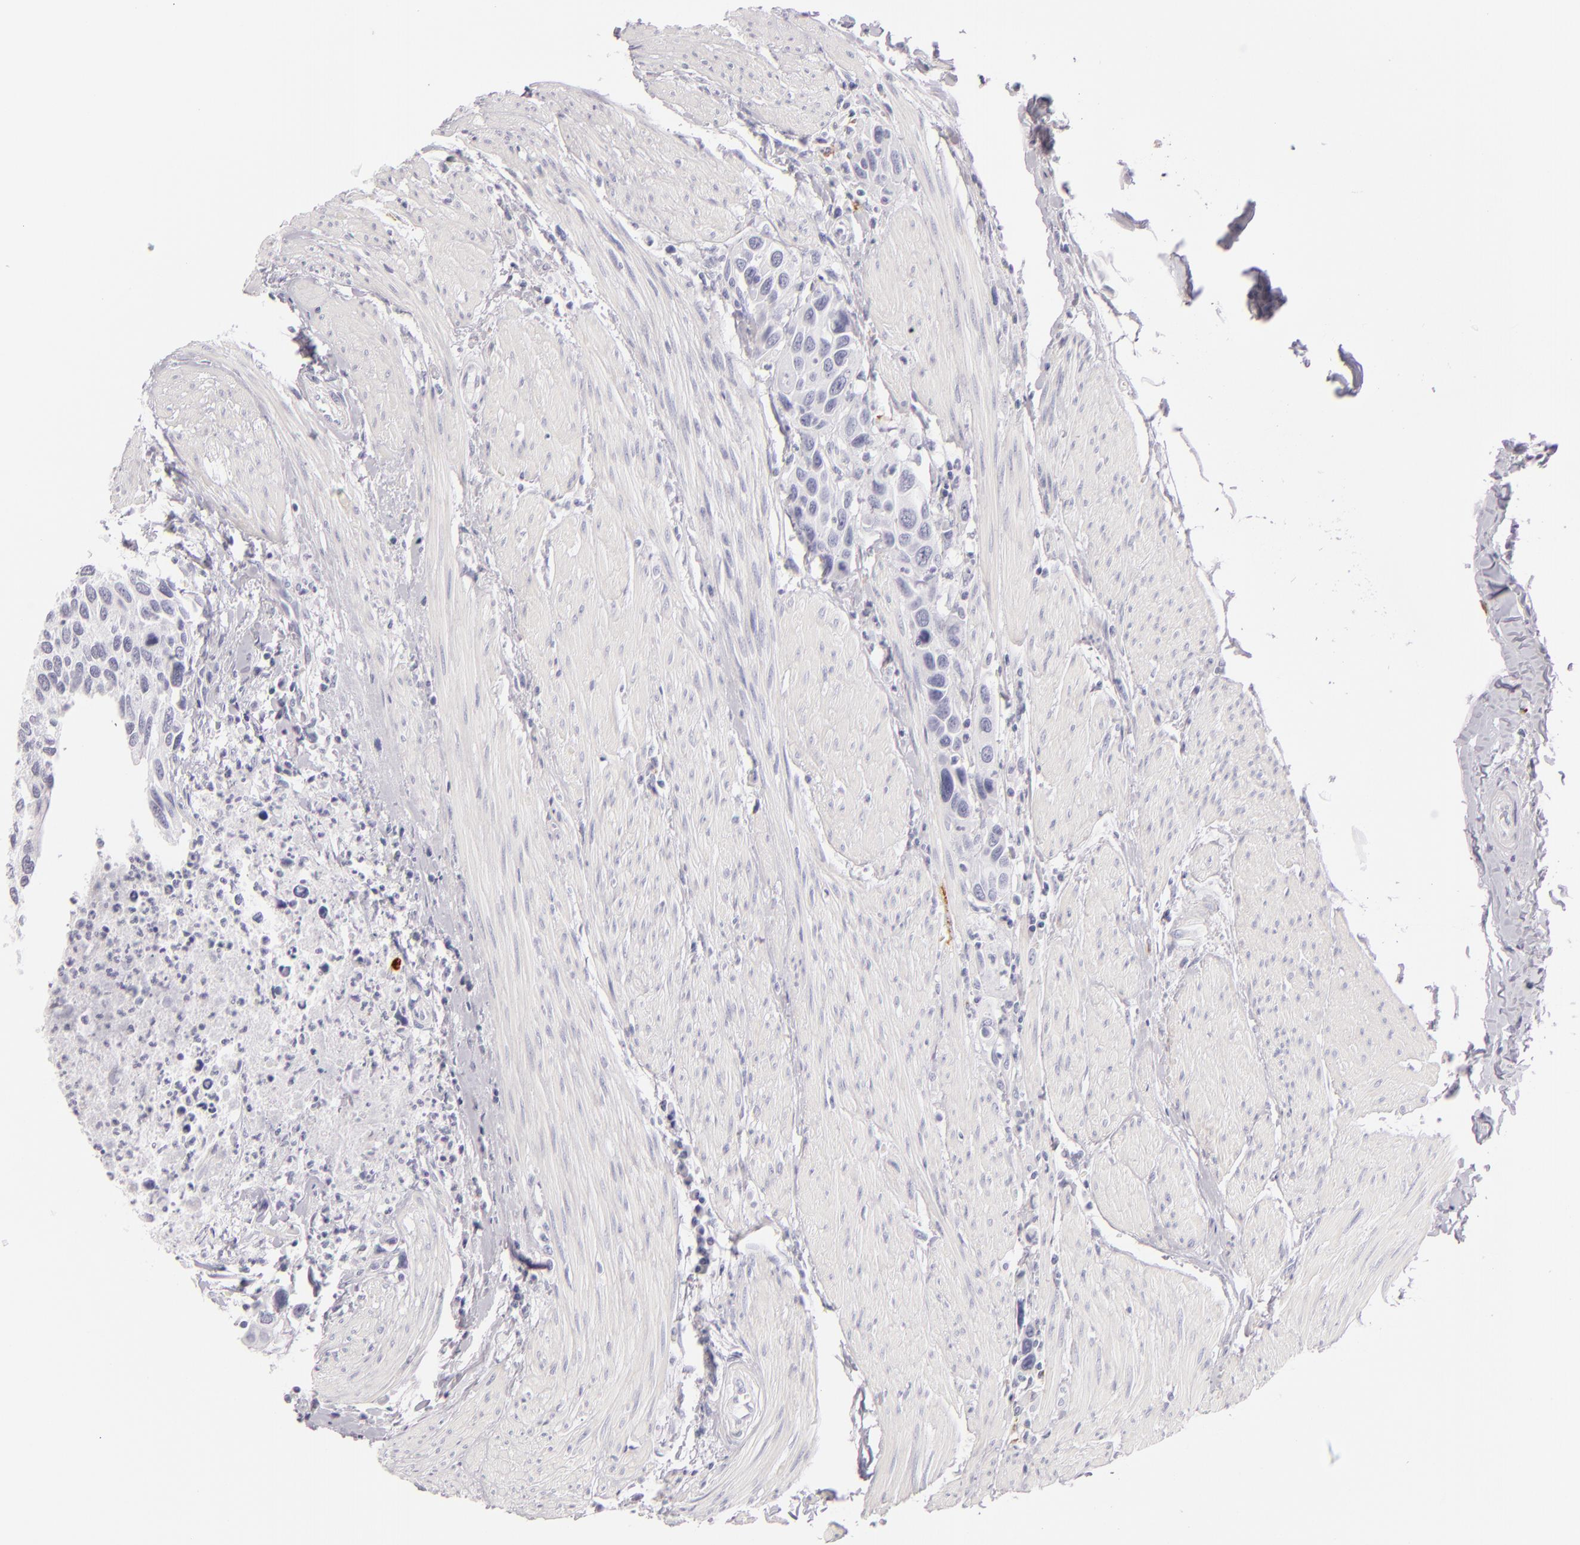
{"staining": {"intensity": "negative", "quantity": "none", "location": "none"}, "tissue": "urothelial cancer", "cell_type": "Tumor cells", "image_type": "cancer", "snomed": [{"axis": "morphology", "description": "Urothelial carcinoma, High grade"}, {"axis": "topography", "description": "Urinary bladder"}], "caption": "Human urothelial cancer stained for a protein using immunohistochemistry (IHC) shows no staining in tumor cells.", "gene": "CD207", "patient": {"sex": "male", "age": 66}}